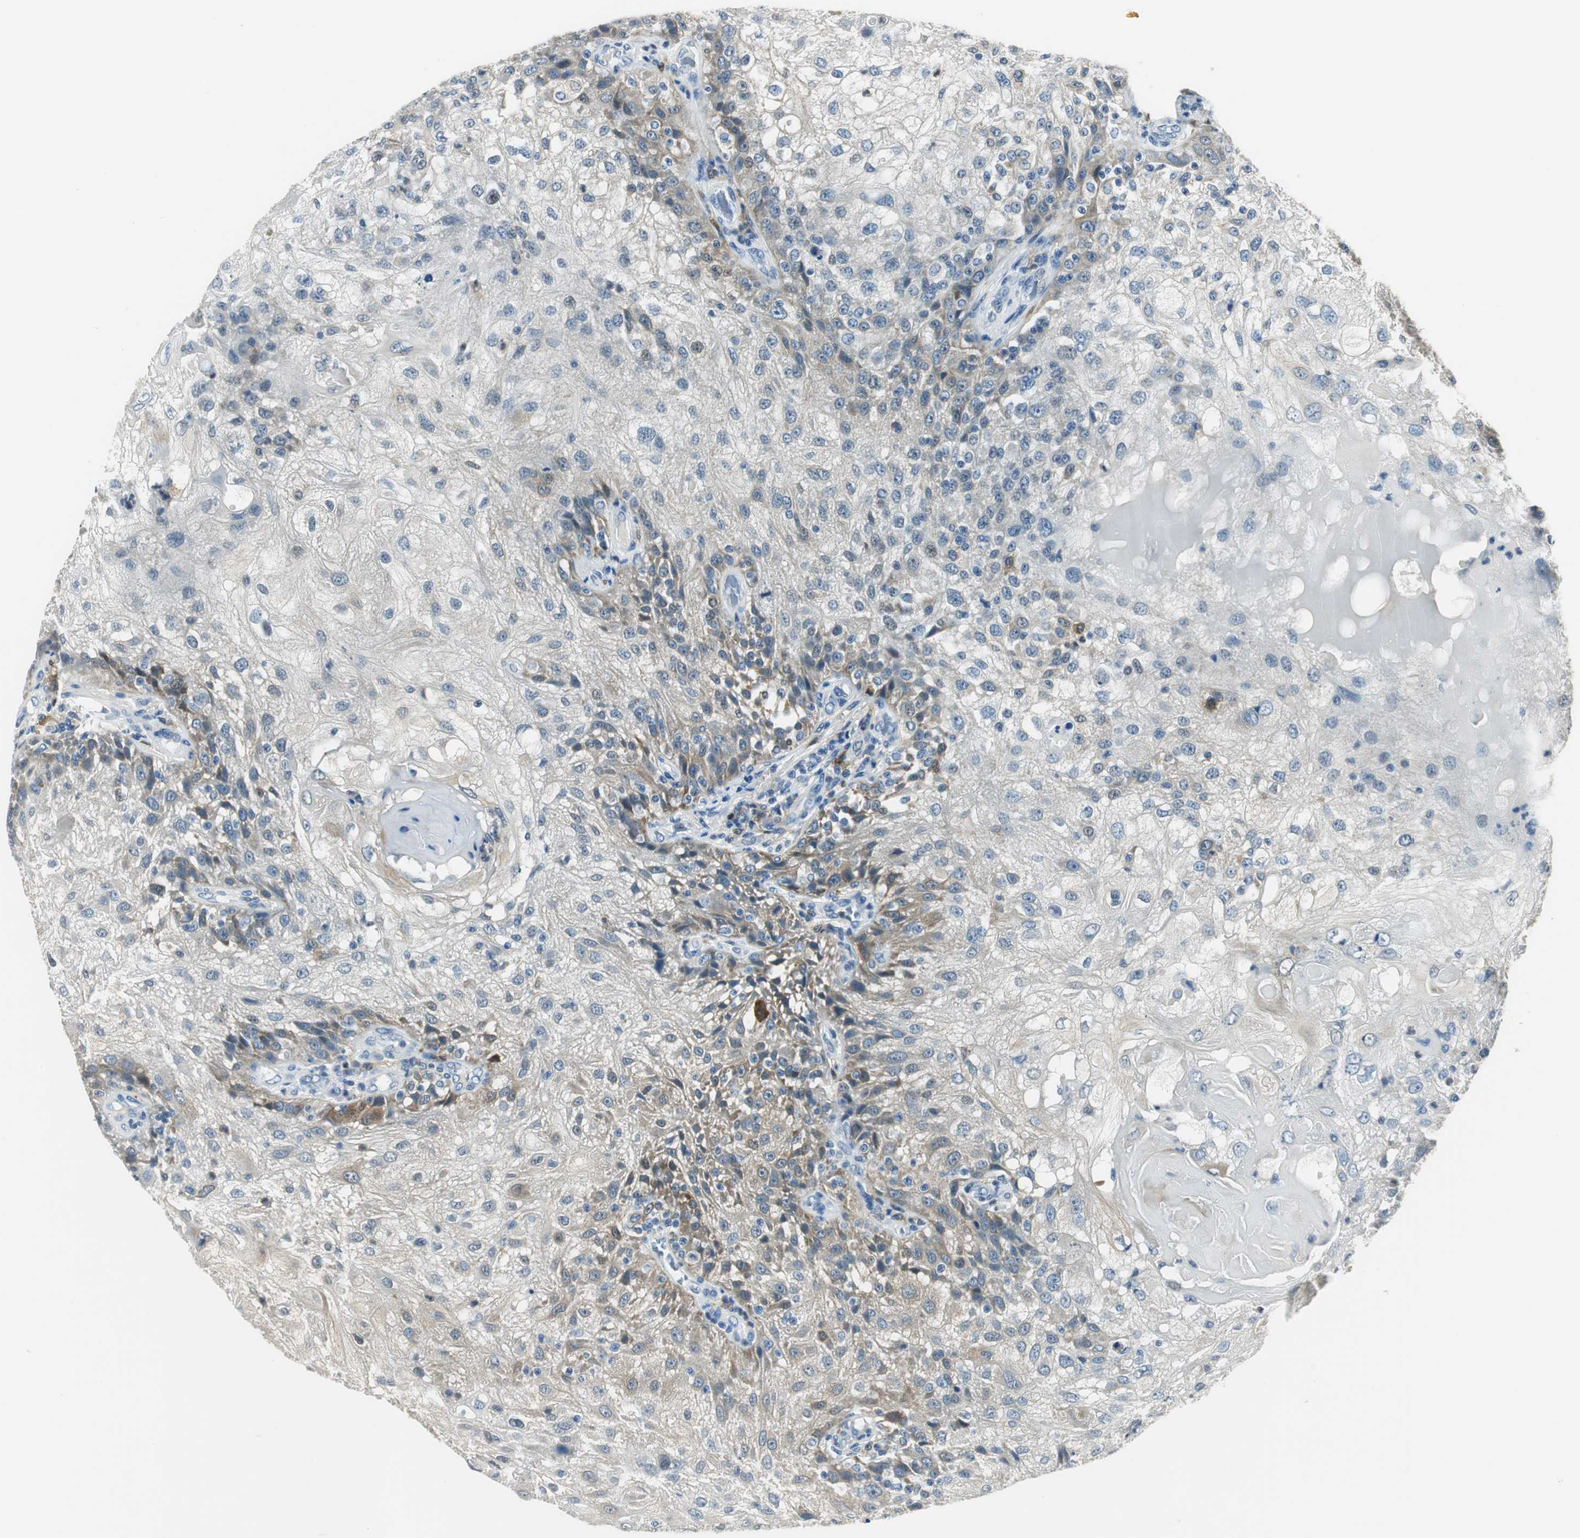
{"staining": {"intensity": "weak", "quantity": "25%-75%", "location": "cytoplasmic/membranous"}, "tissue": "skin cancer", "cell_type": "Tumor cells", "image_type": "cancer", "snomed": [{"axis": "morphology", "description": "Normal tissue, NOS"}, {"axis": "morphology", "description": "Squamous cell carcinoma, NOS"}, {"axis": "topography", "description": "Skin"}], "caption": "The histopathology image displays staining of skin squamous cell carcinoma, revealing weak cytoplasmic/membranous protein staining (brown color) within tumor cells. (brown staining indicates protein expression, while blue staining denotes nuclei).", "gene": "ME1", "patient": {"sex": "female", "age": 83}}